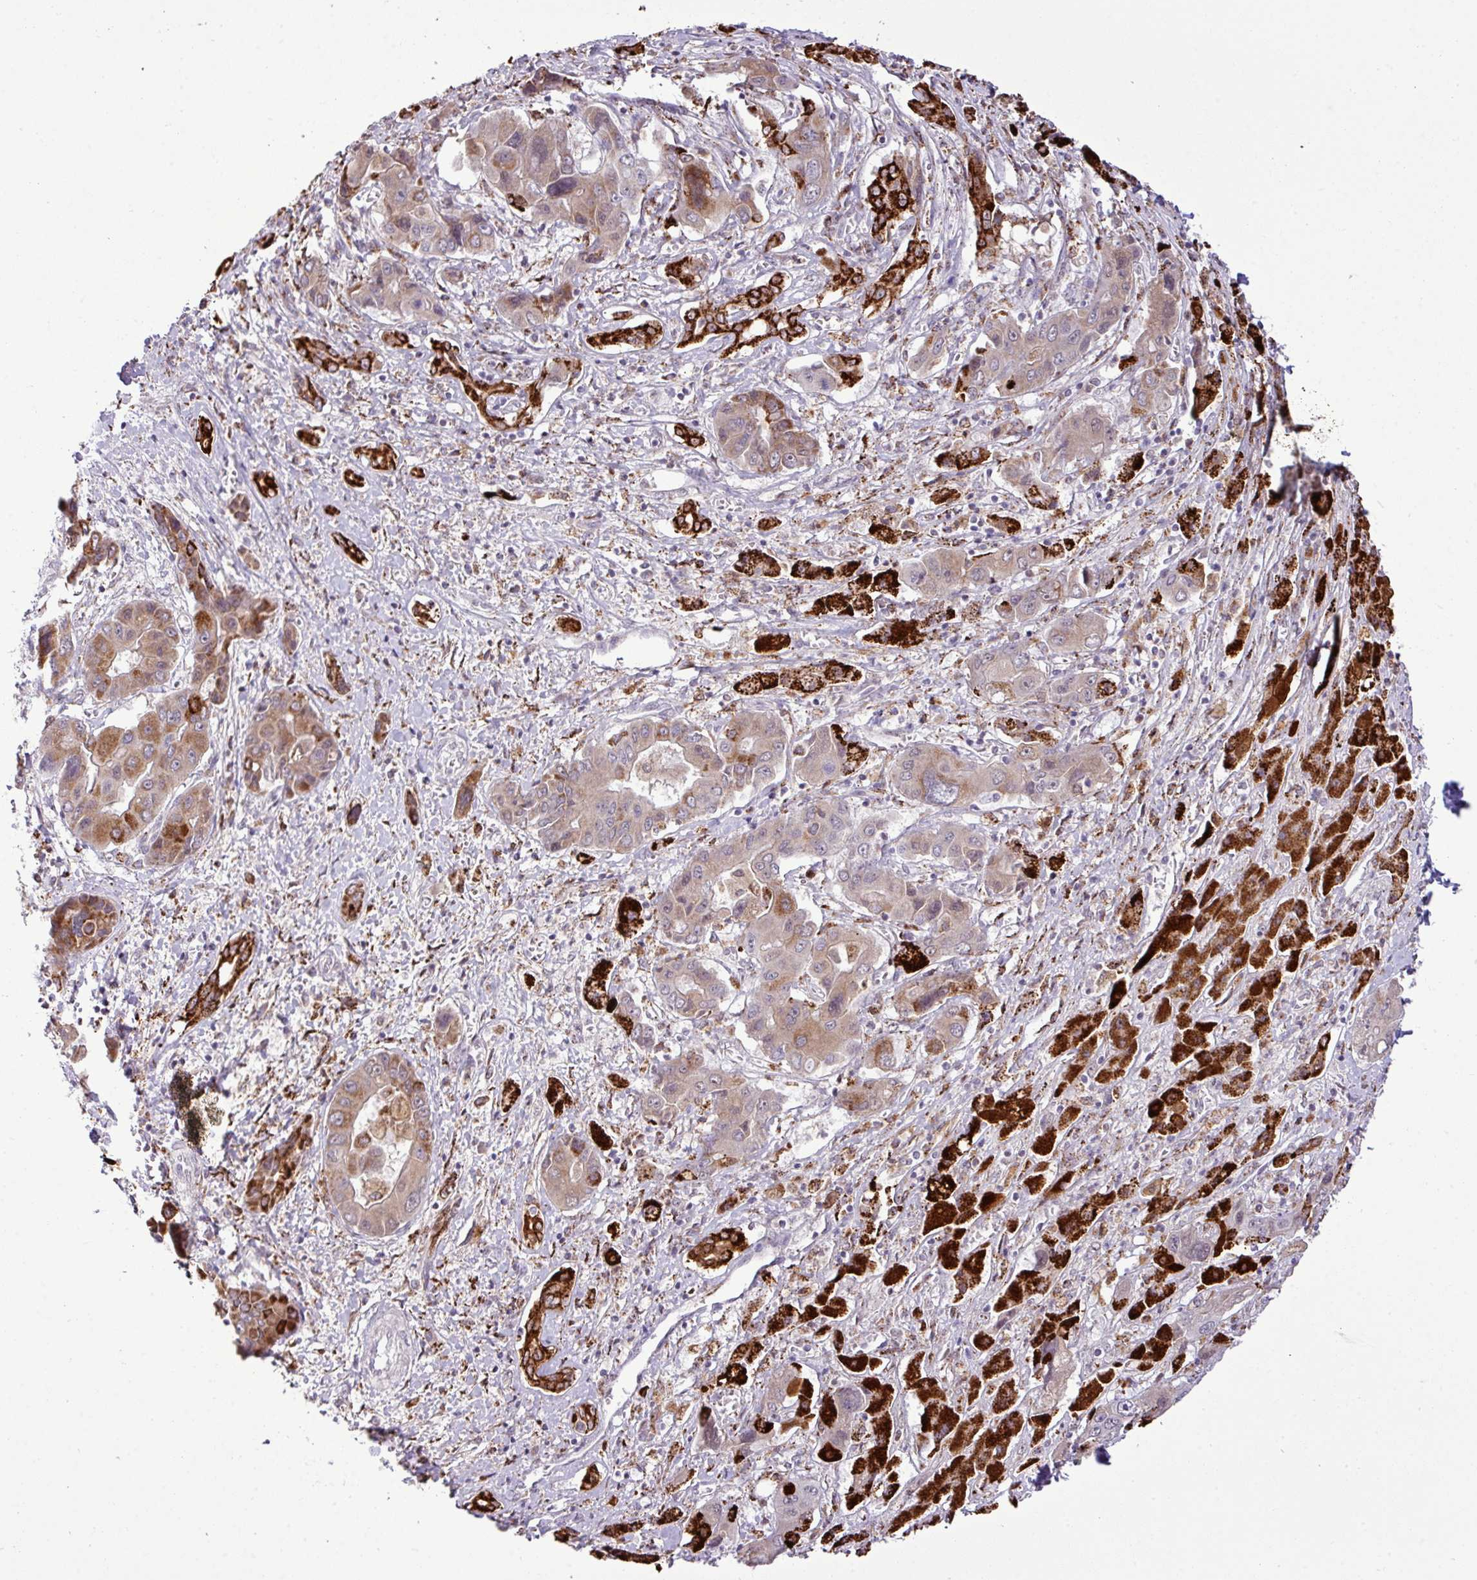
{"staining": {"intensity": "strong", "quantity": ">75%", "location": "cytoplasmic/membranous"}, "tissue": "liver cancer", "cell_type": "Tumor cells", "image_type": "cancer", "snomed": [{"axis": "morphology", "description": "Cholangiocarcinoma"}, {"axis": "topography", "description": "Liver"}], "caption": "This image demonstrates liver cancer (cholangiocarcinoma) stained with IHC to label a protein in brown. The cytoplasmic/membranous of tumor cells show strong positivity for the protein. Nuclei are counter-stained blue.", "gene": "SGPP1", "patient": {"sex": "male", "age": 67}}